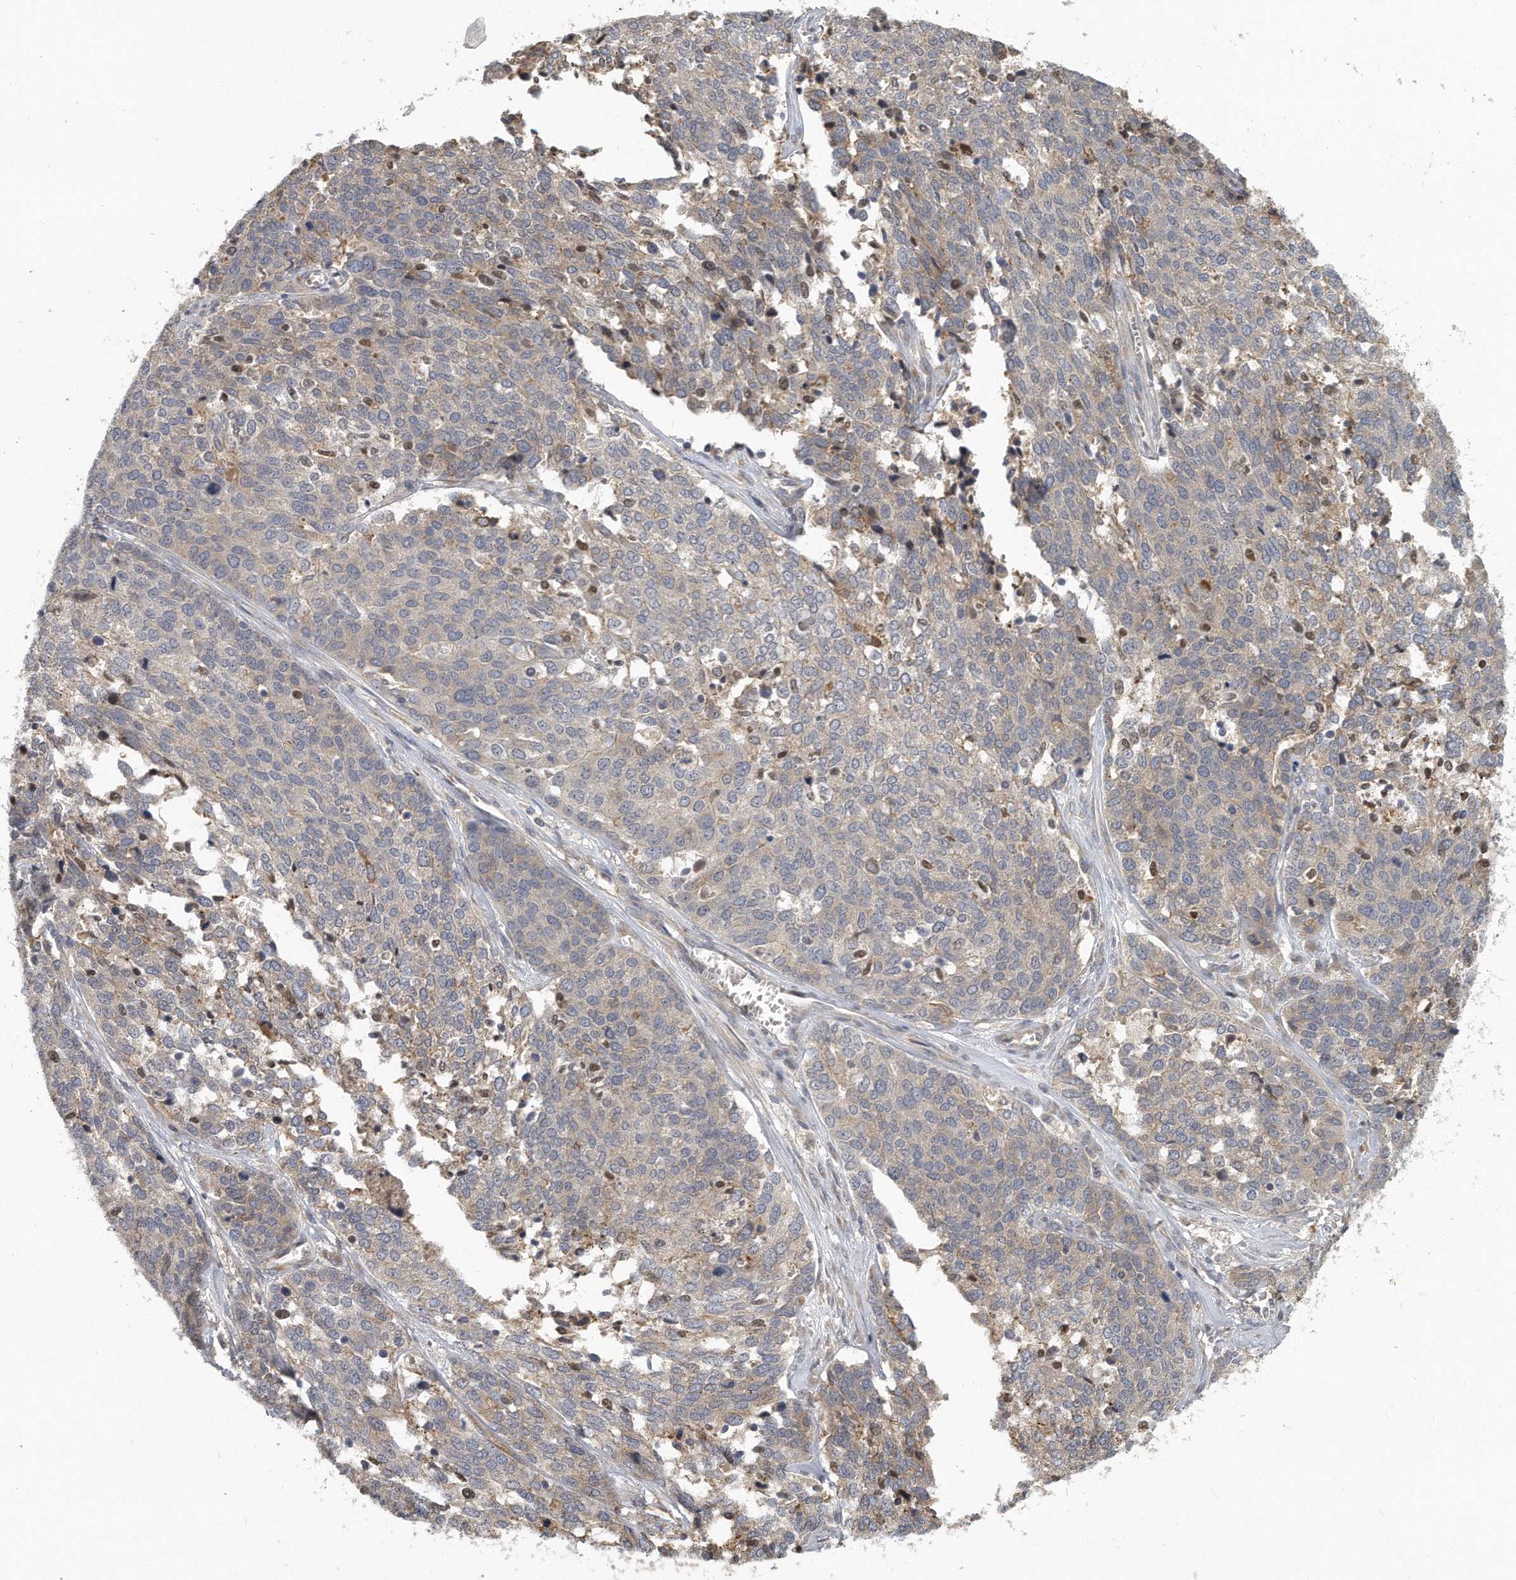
{"staining": {"intensity": "weak", "quantity": "25%-75%", "location": "cytoplasmic/membranous"}, "tissue": "ovarian cancer", "cell_type": "Tumor cells", "image_type": "cancer", "snomed": [{"axis": "morphology", "description": "Cystadenocarcinoma, serous, NOS"}, {"axis": "topography", "description": "Ovary"}], "caption": "A brown stain labels weak cytoplasmic/membranous staining of a protein in human ovarian cancer (serous cystadenocarcinoma) tumor cells.", "gene": "TRAPPC14", "patient": {"sex": "female", "age": 44}}